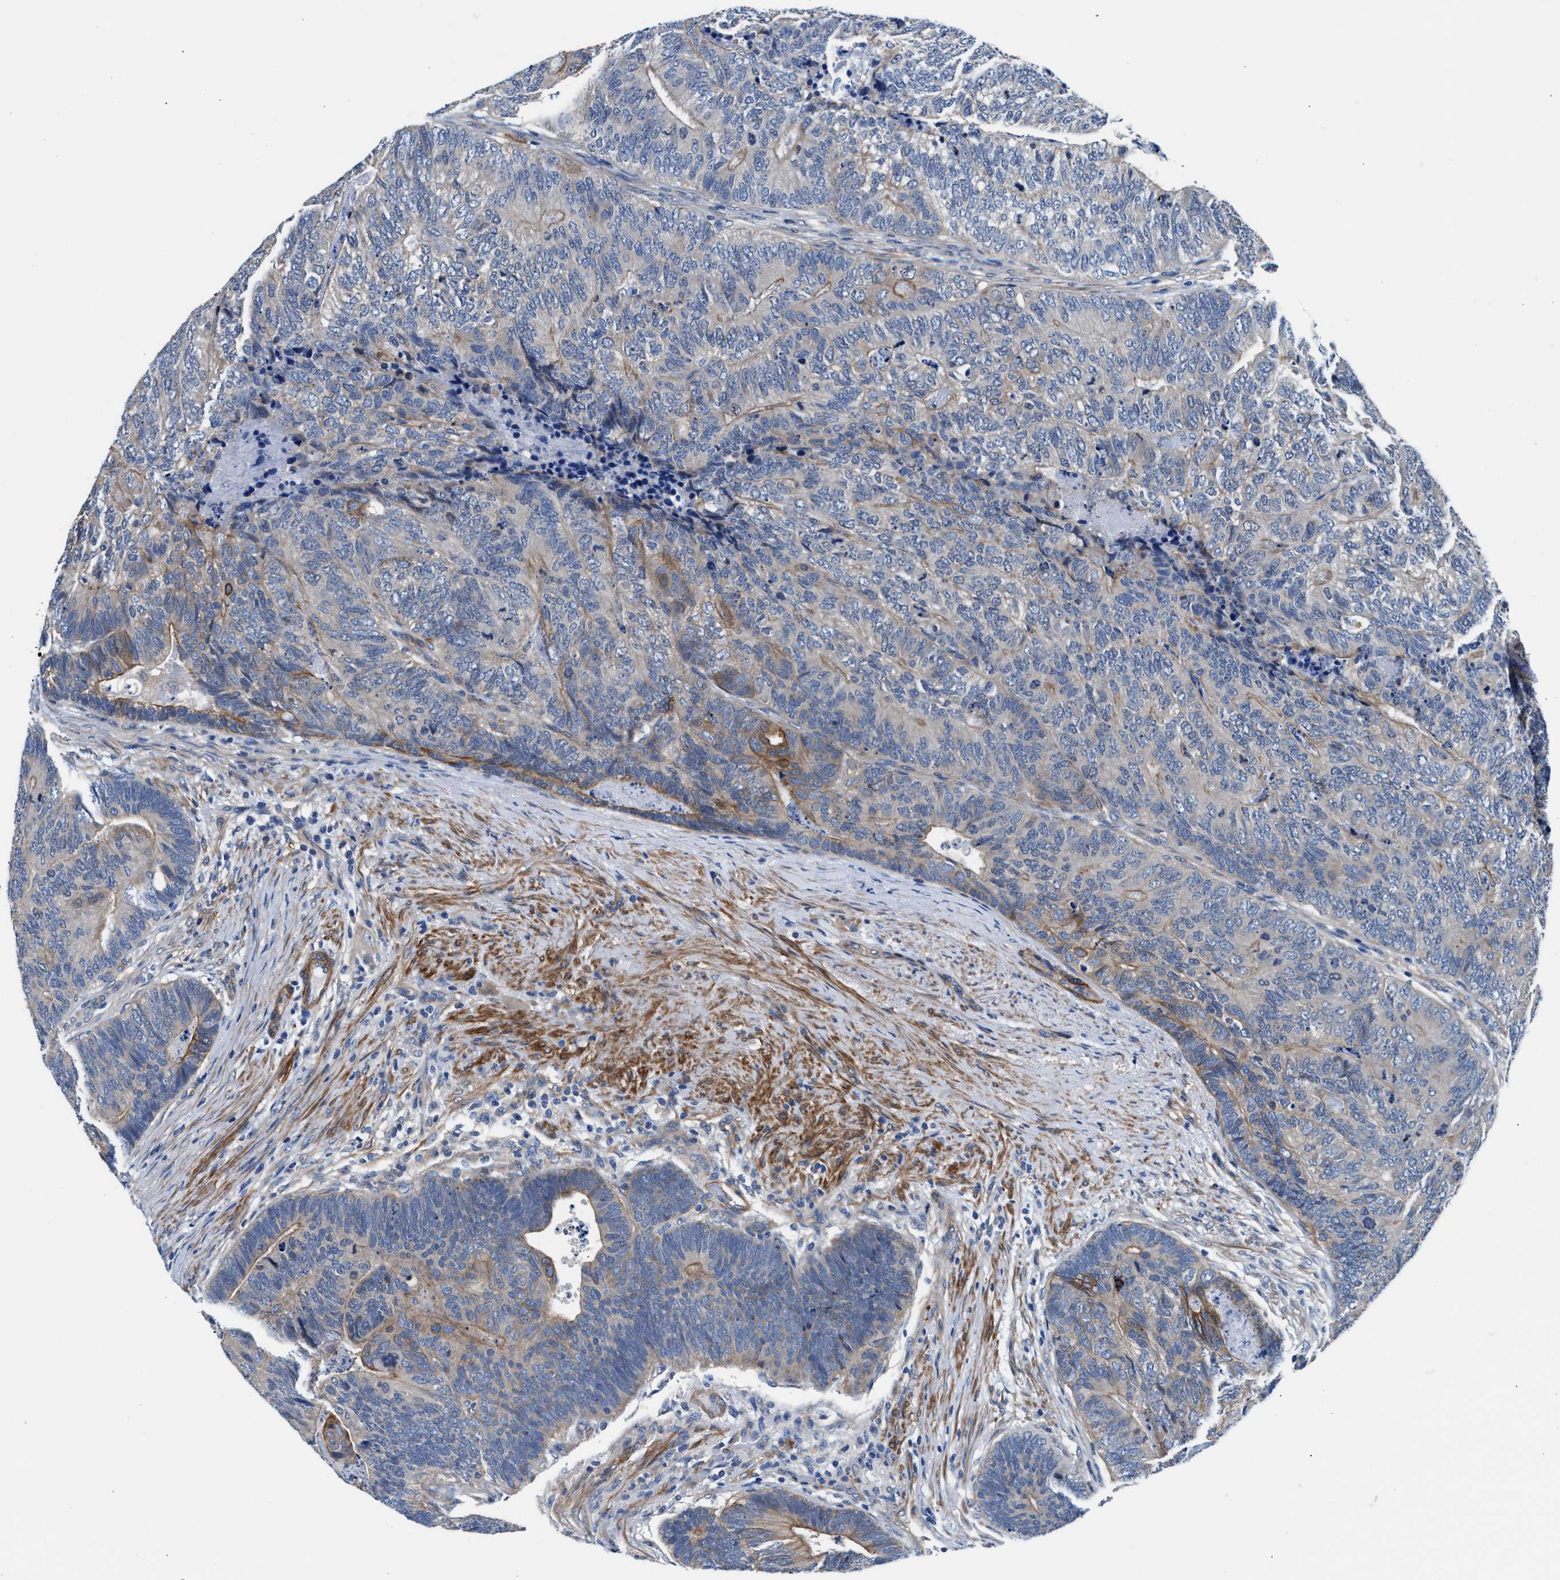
{"staining": {"intensity": "moderate", "quantity": "<25%", "location": "cytoplasmic/membranous"}, "tissue": "colorectal cancer", "cell_type": "Tumor cells", "image_type": "cancer", "snomed": [{"axis": "morphology", "description": "Adenocarcinoma, NOS"}, {"axis": "topography", "description": "Colon"}], "caption": "DAB (3,3'-diaminobenzidine) immunohistochemical staining of adenocarcinoma (colorectal) demonstrates moderate cytoplasmic/membranous protein expression in about <25% of tumor cells.", "gene": "PARG", "patient": {"sex": "female", "age": 67}}